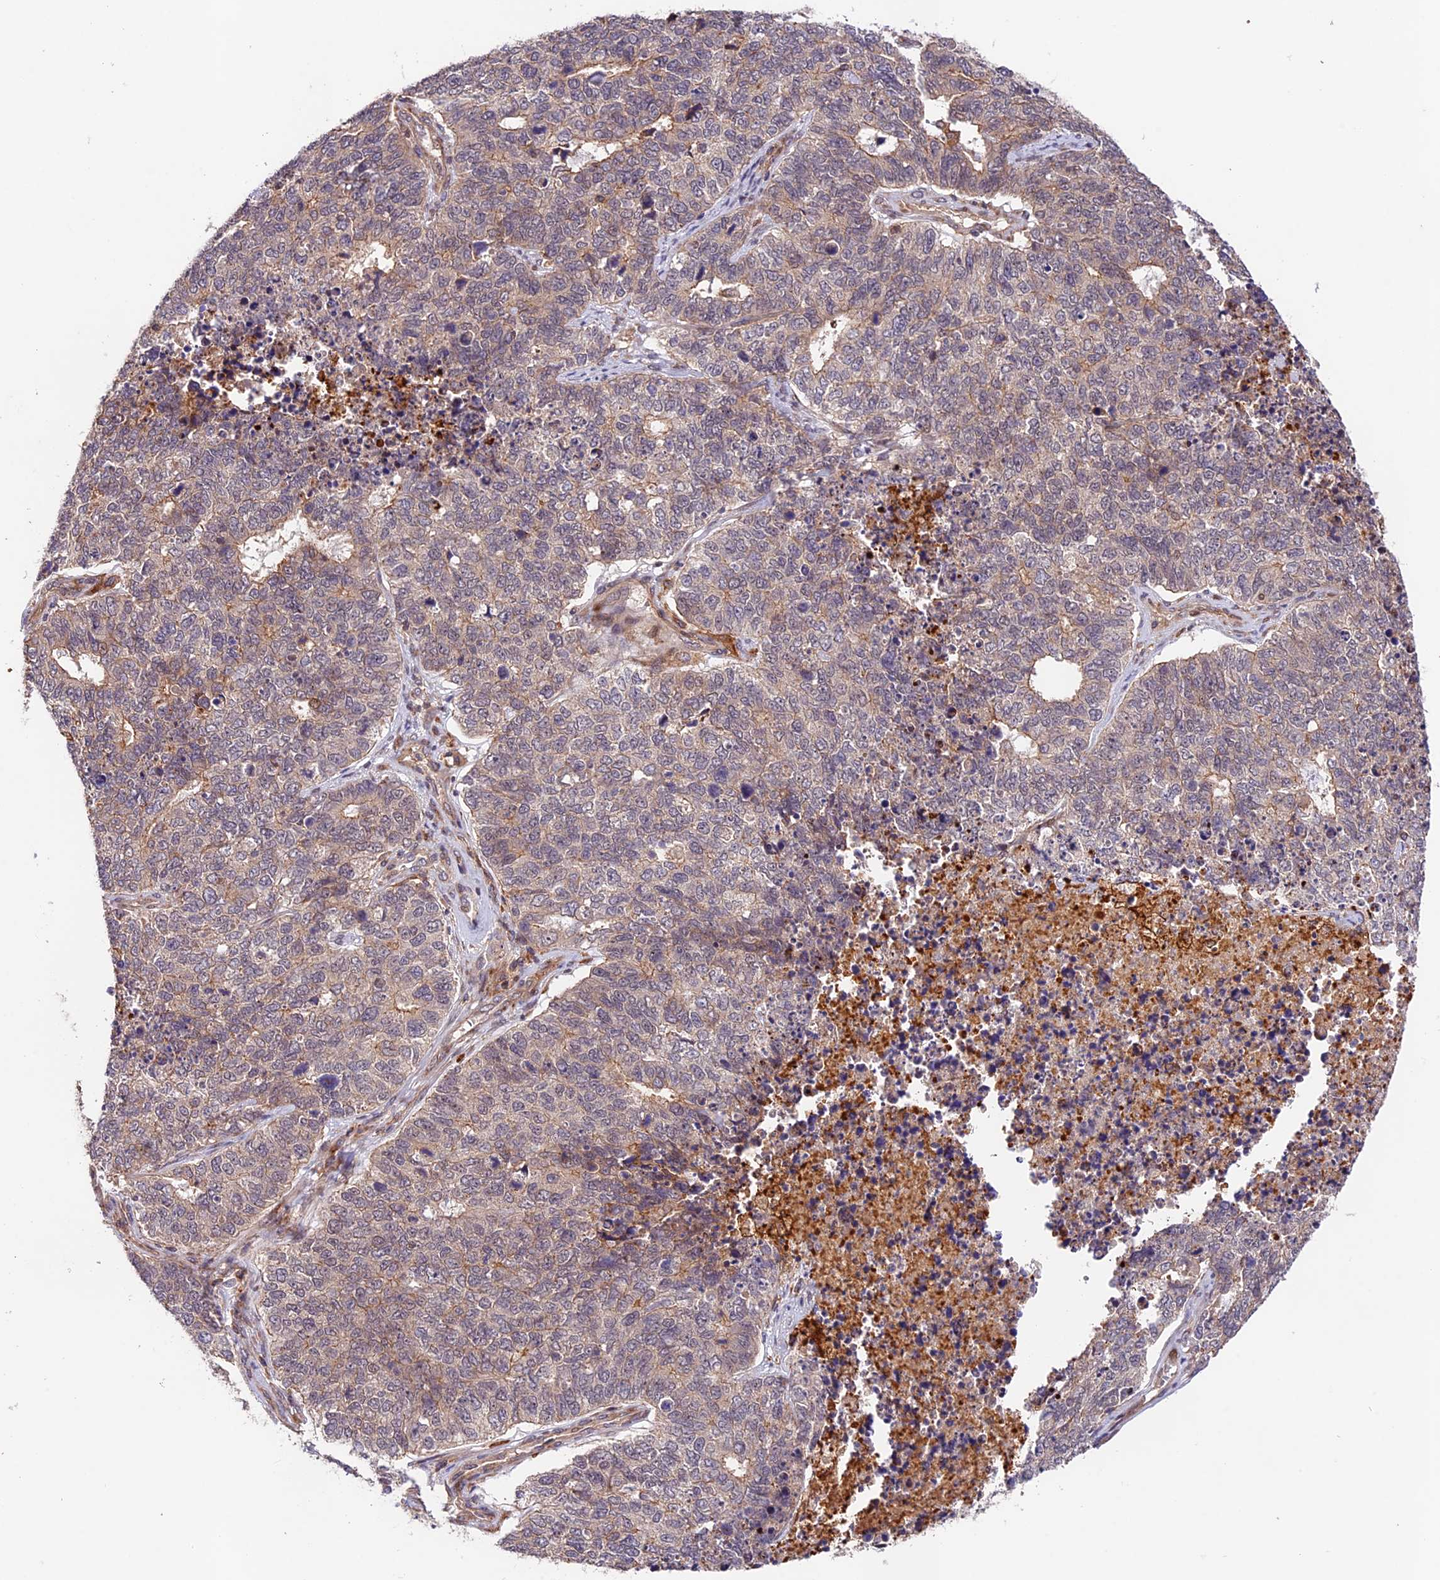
{"staining": {"intensity": "negative", "quantity": "none", "location": "none"}, "tissue": "cervical cancer", "cell_type": "Tumor cells", "image_type": "cancer", "snomed": [{"axis": "morphology", "description": "Squamous cell carcinoma, NOS"}, {"axis": "topography", "description": "Cervix"}], "caption": "Photomicrograph shows no protein positivity in tumor cells of cervical cancer tissue.", "gene": "CACNA1H", "patient": {"sex": "female", "age": 63}}